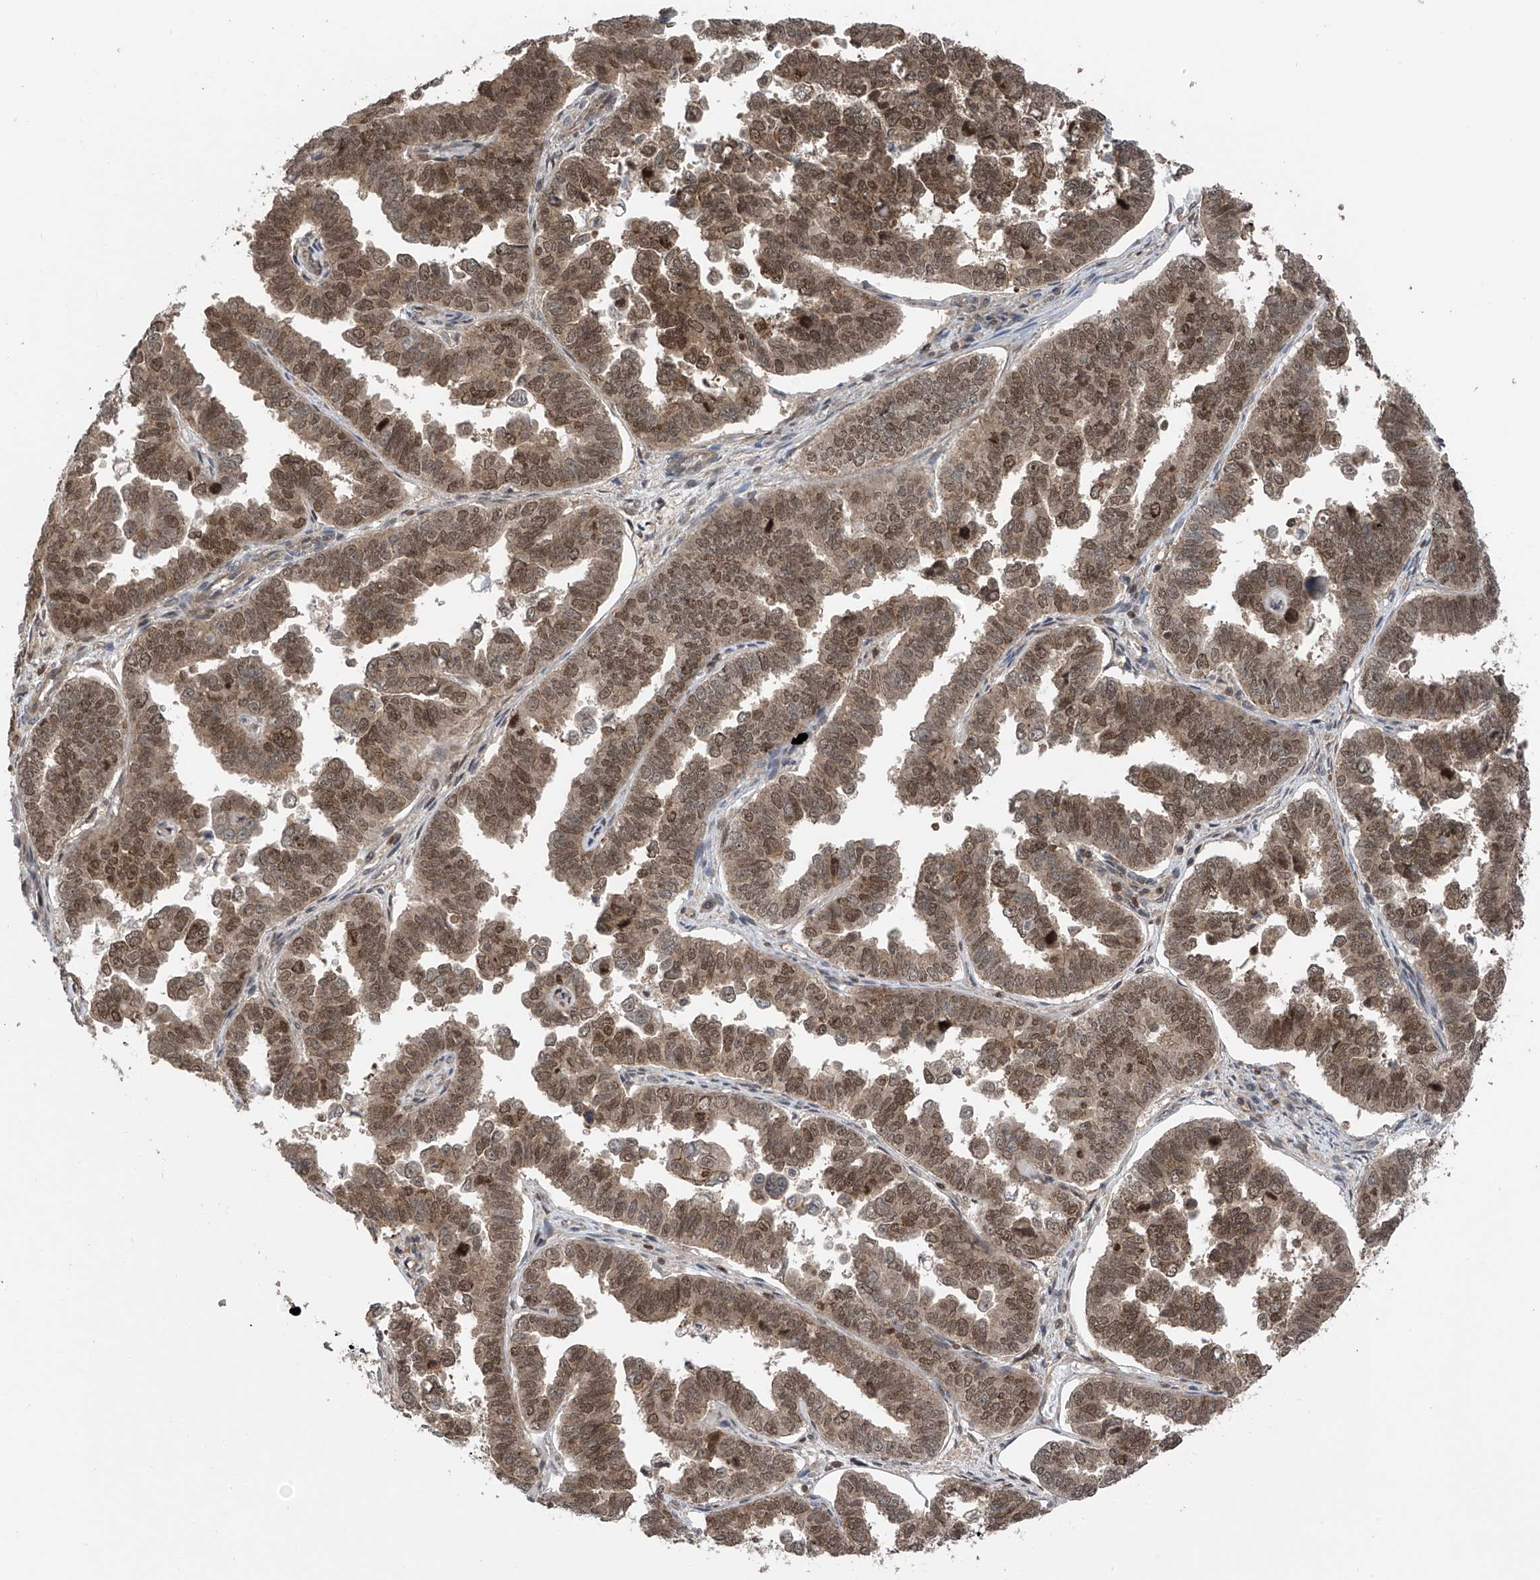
{"staining": {"intensity": "moderate", "quantity": "25%-75%", "location": "cytoplasmic/membranous,nuclear"}, "tissue": "endometrial cancer", "cell_type": "Tumor cells", "image_type": "cancer", "snomed": [{"axis": "morphology", "description": "Adenocarcinoma, NOS"}, {"axis": "topography", "description": "Endometrium"}], "caption": "Endometrial adenocarcinoma stained with a brown dye displays moderate cytoplasmic/membranous and nuclear positive staining in about 25%-75% of tumor cells.", "gene": "DNAJC9", "patient": {"sex": "female", "age": 75}}